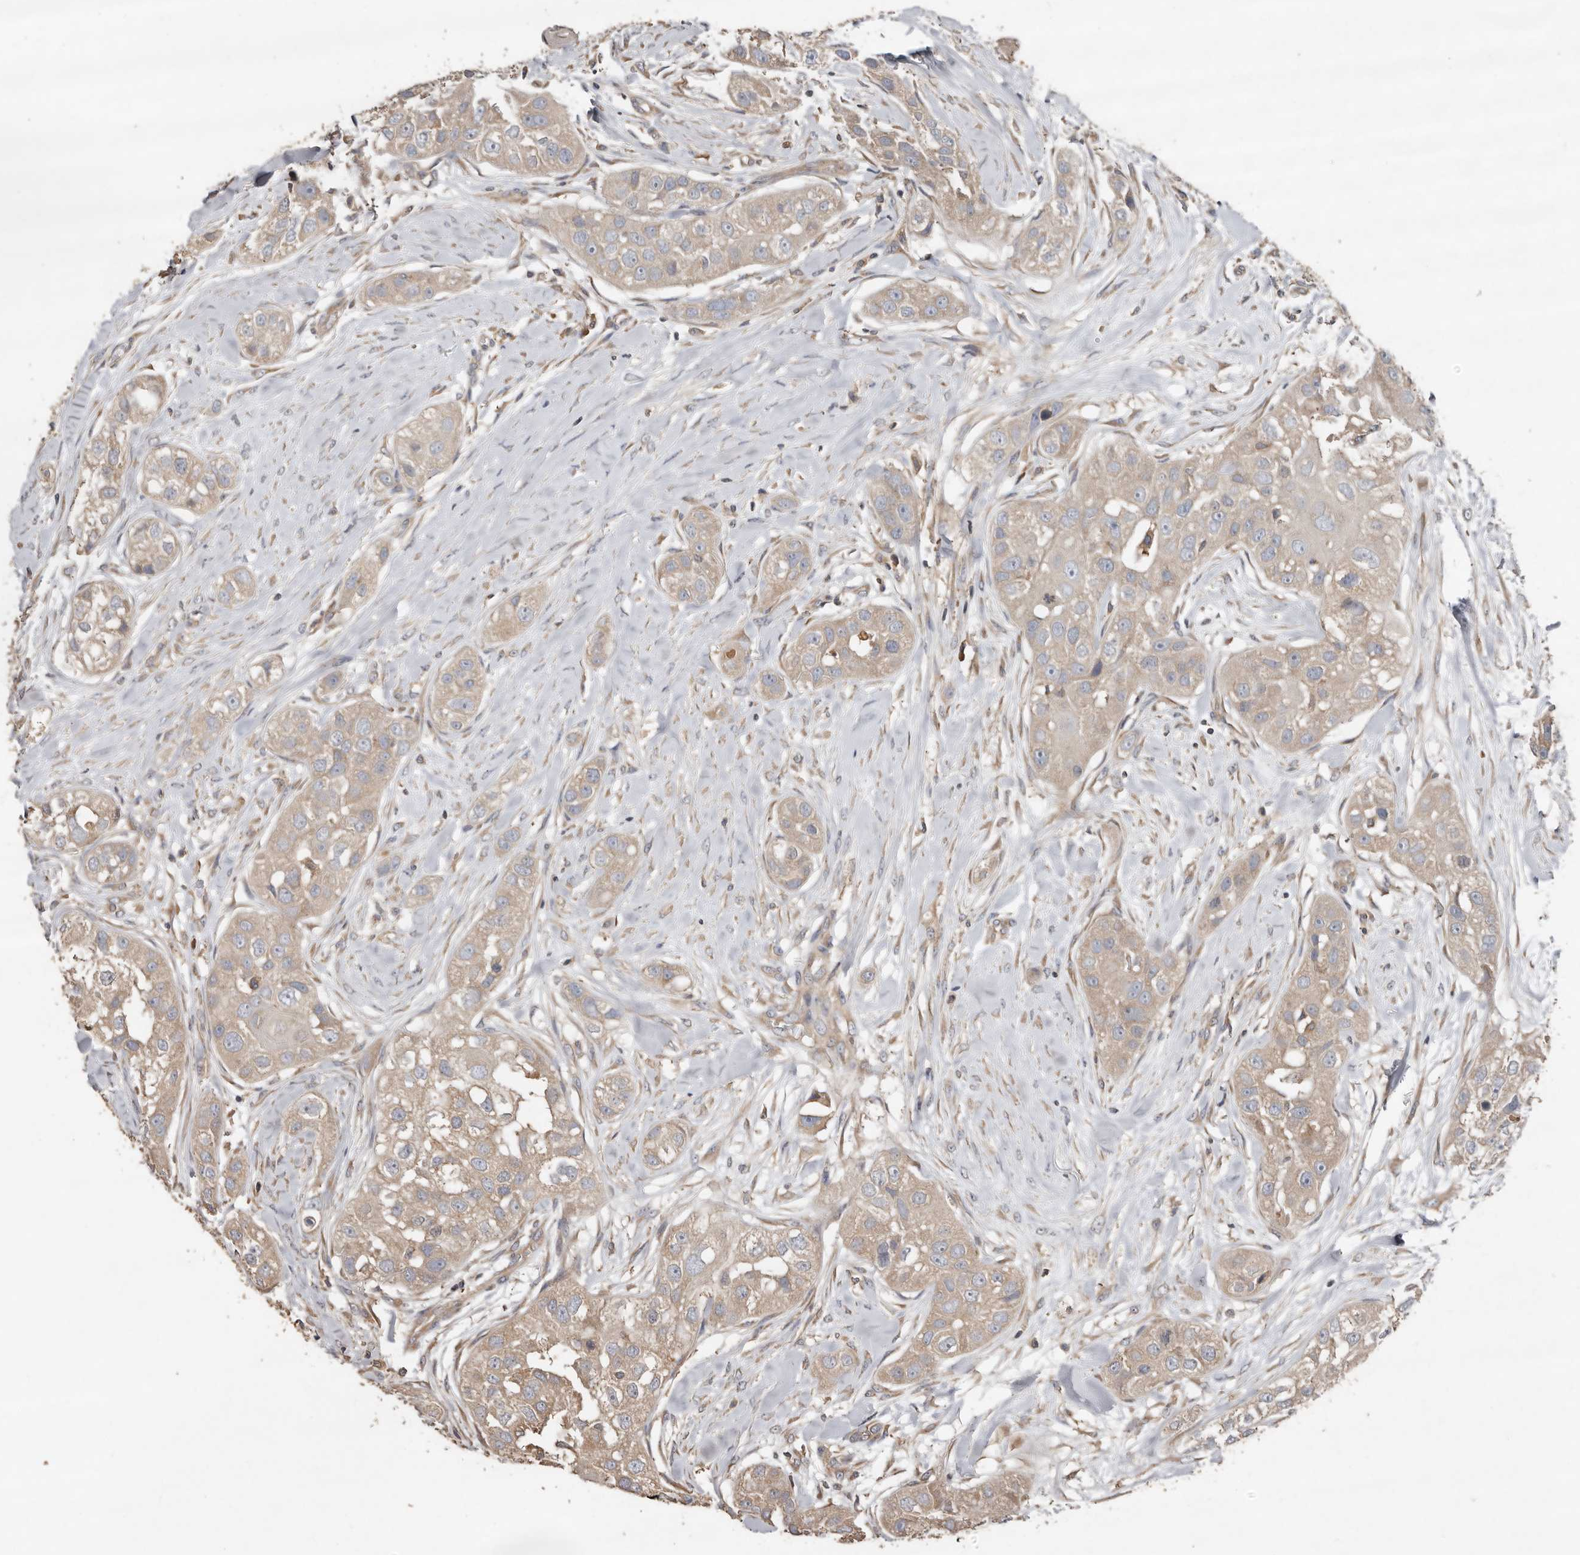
{"staining": {"intensity": "weak", "quantity": "25%-75%", "location": "cytoplasmic/membranous"}, "tissue": "head and neck cancer", "cell_type": "Tumor cells", "image_type": "cancer", "snomed": [{"axis": "morphology", "description": "Normal tissue, NOS"}, {"axis": "morphology", "description": "Squamous cell carcinoma, NOS"}, {"axis": "topography", "description": "Skeletal muscle"}, {"axis": "topography", "description": "Head-Neck"}], "caption": "Human head and neck squamous cell carcinoma stained for a protein (brown) reveals weak cytoplasmic/membranous positive expression in approximately 25%-75% of tumor cells.", "gene": "FLCN", "patient": {"sex": "male", "age": 51}}